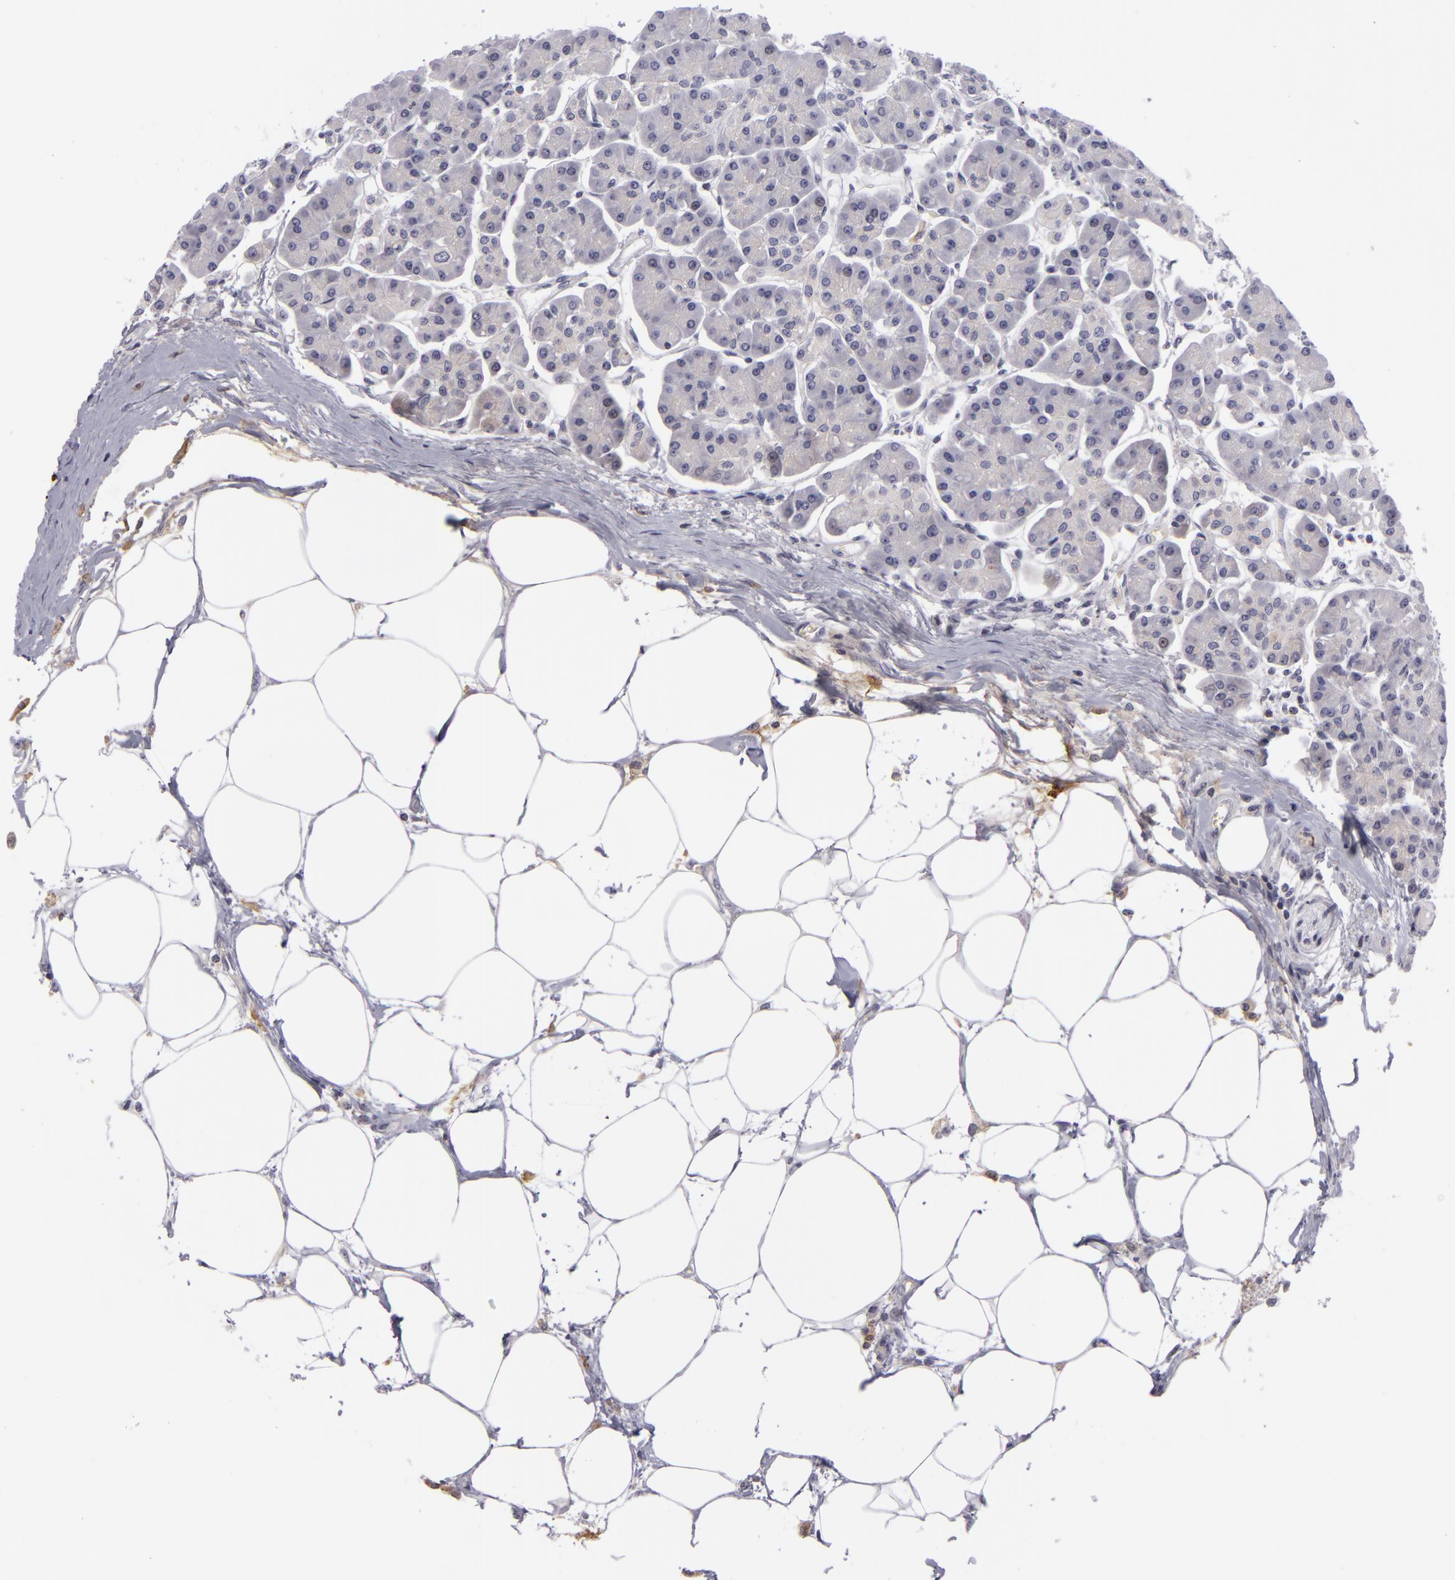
{"staining": {"intensity": "moderate", "quantity": "25%-75%", "location": "cytoplasmic/membranous"}, "tissue": "pancreas", "cell_type": "Exocrine glandular cells", "image_type": "normal", "snomed": [{"axis": "morphology", "description": "Normal tissue, NOS"}, {"axis": "topography", "description": "Pancreas"}, {"axis": "topography", "description": "Duodenum"}], "caption": "Immunohistochemical staining of unremarkable pancreas reveals medium levels of moderate cytoplasmic/membranous staining in about 25%-75% of exocrine glandular cells.", "gene": "CTNNB1", "patient": {"sex": "male", "age": 79}}